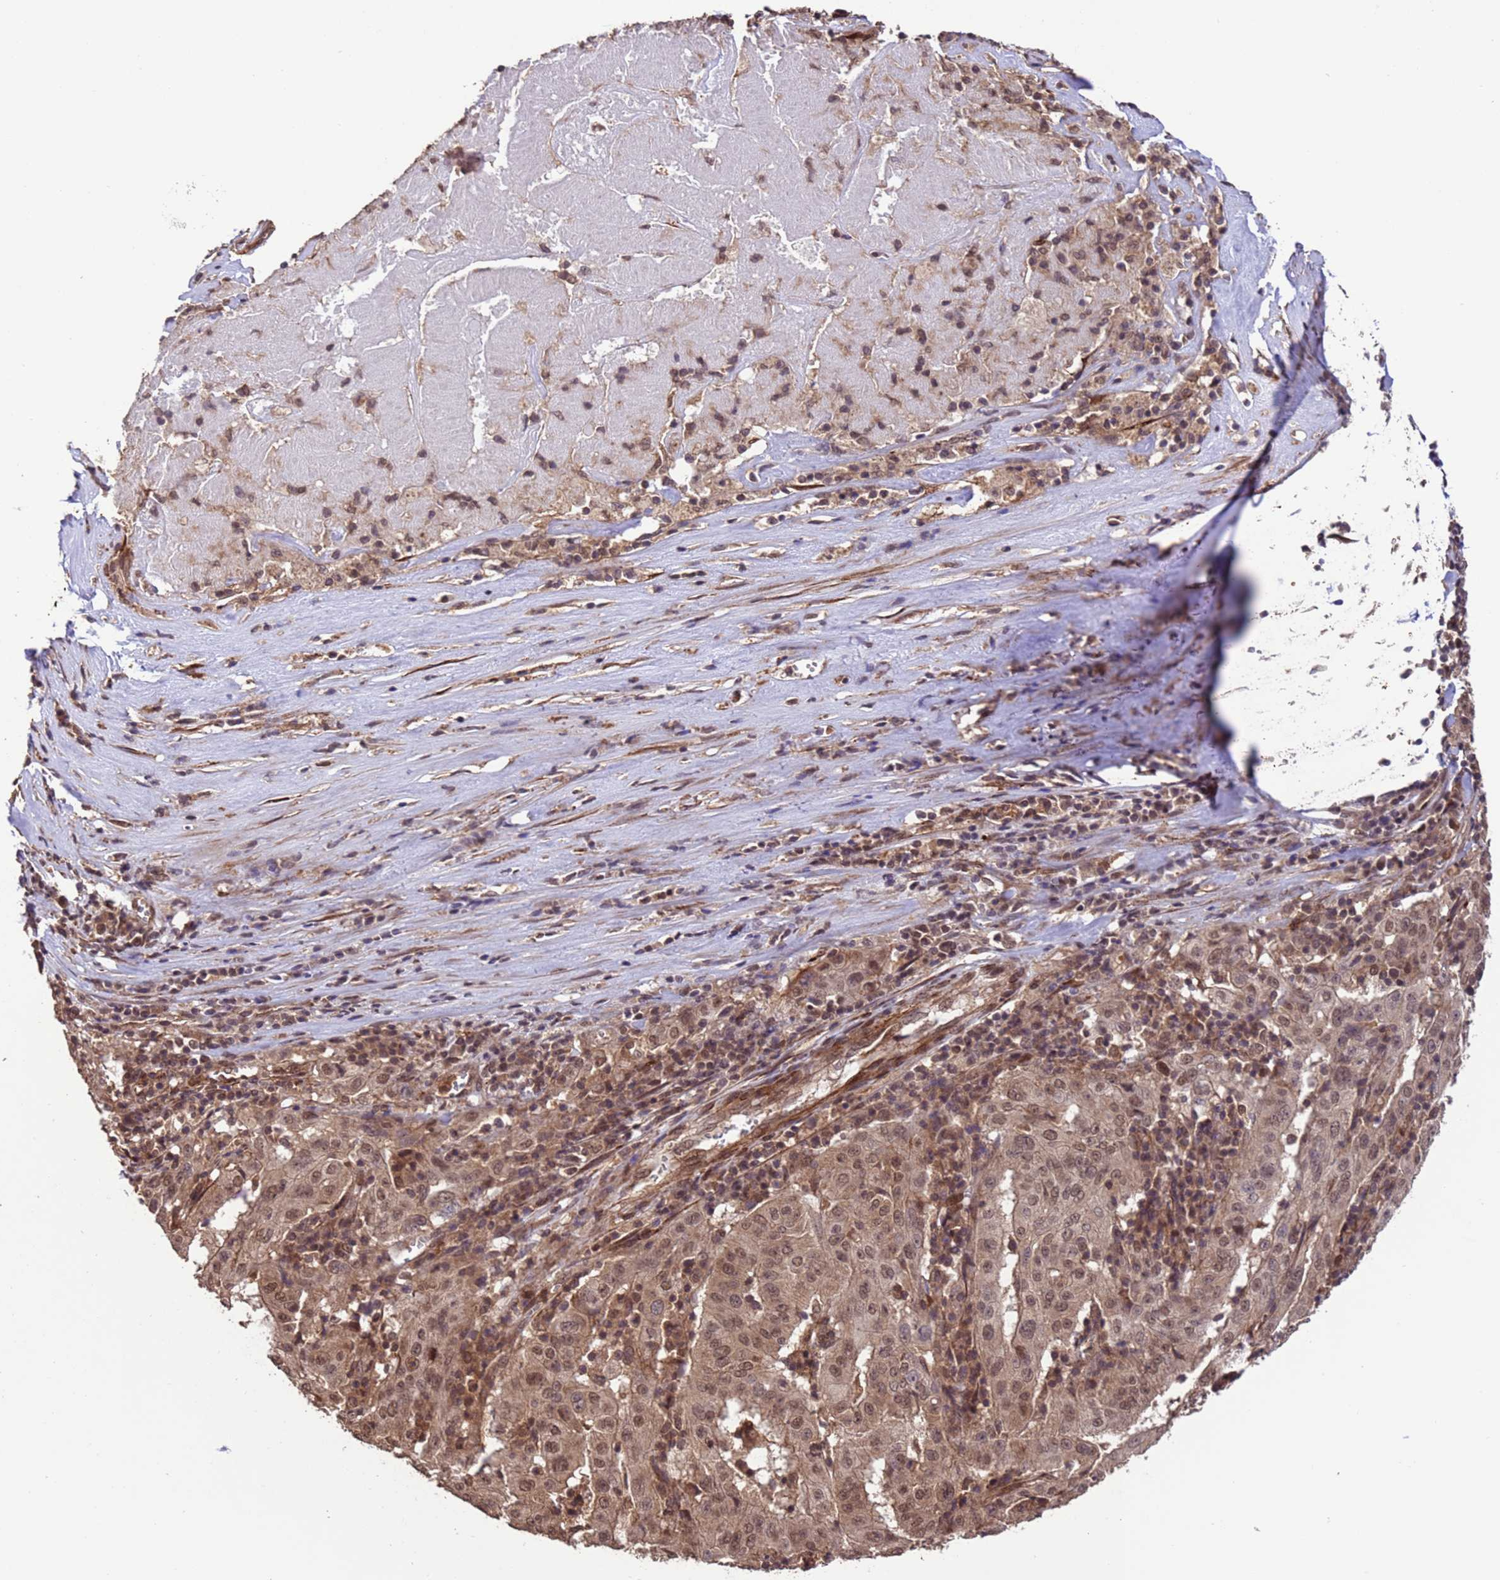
{"staining": {"intensity": "moderate", "quantity": ">75%", "location": "nuclear"}, "tissue": "pancreatic cancer", "cell_type": "Tumor cells", "image_type": "cancer", "snomed": [{"axis": "morphology", "description": "Adenocarcinoma, NOS"}, {"axis": "topography", "description": "Pancreas"}], "caption": "Immunohistochemical staining of pancreatic cancer shows moderate nuclear protein expression in approximately >75% of tumor cells.", "gene": "VSTM4", "patient": {"sex": "male", "age": 63}}